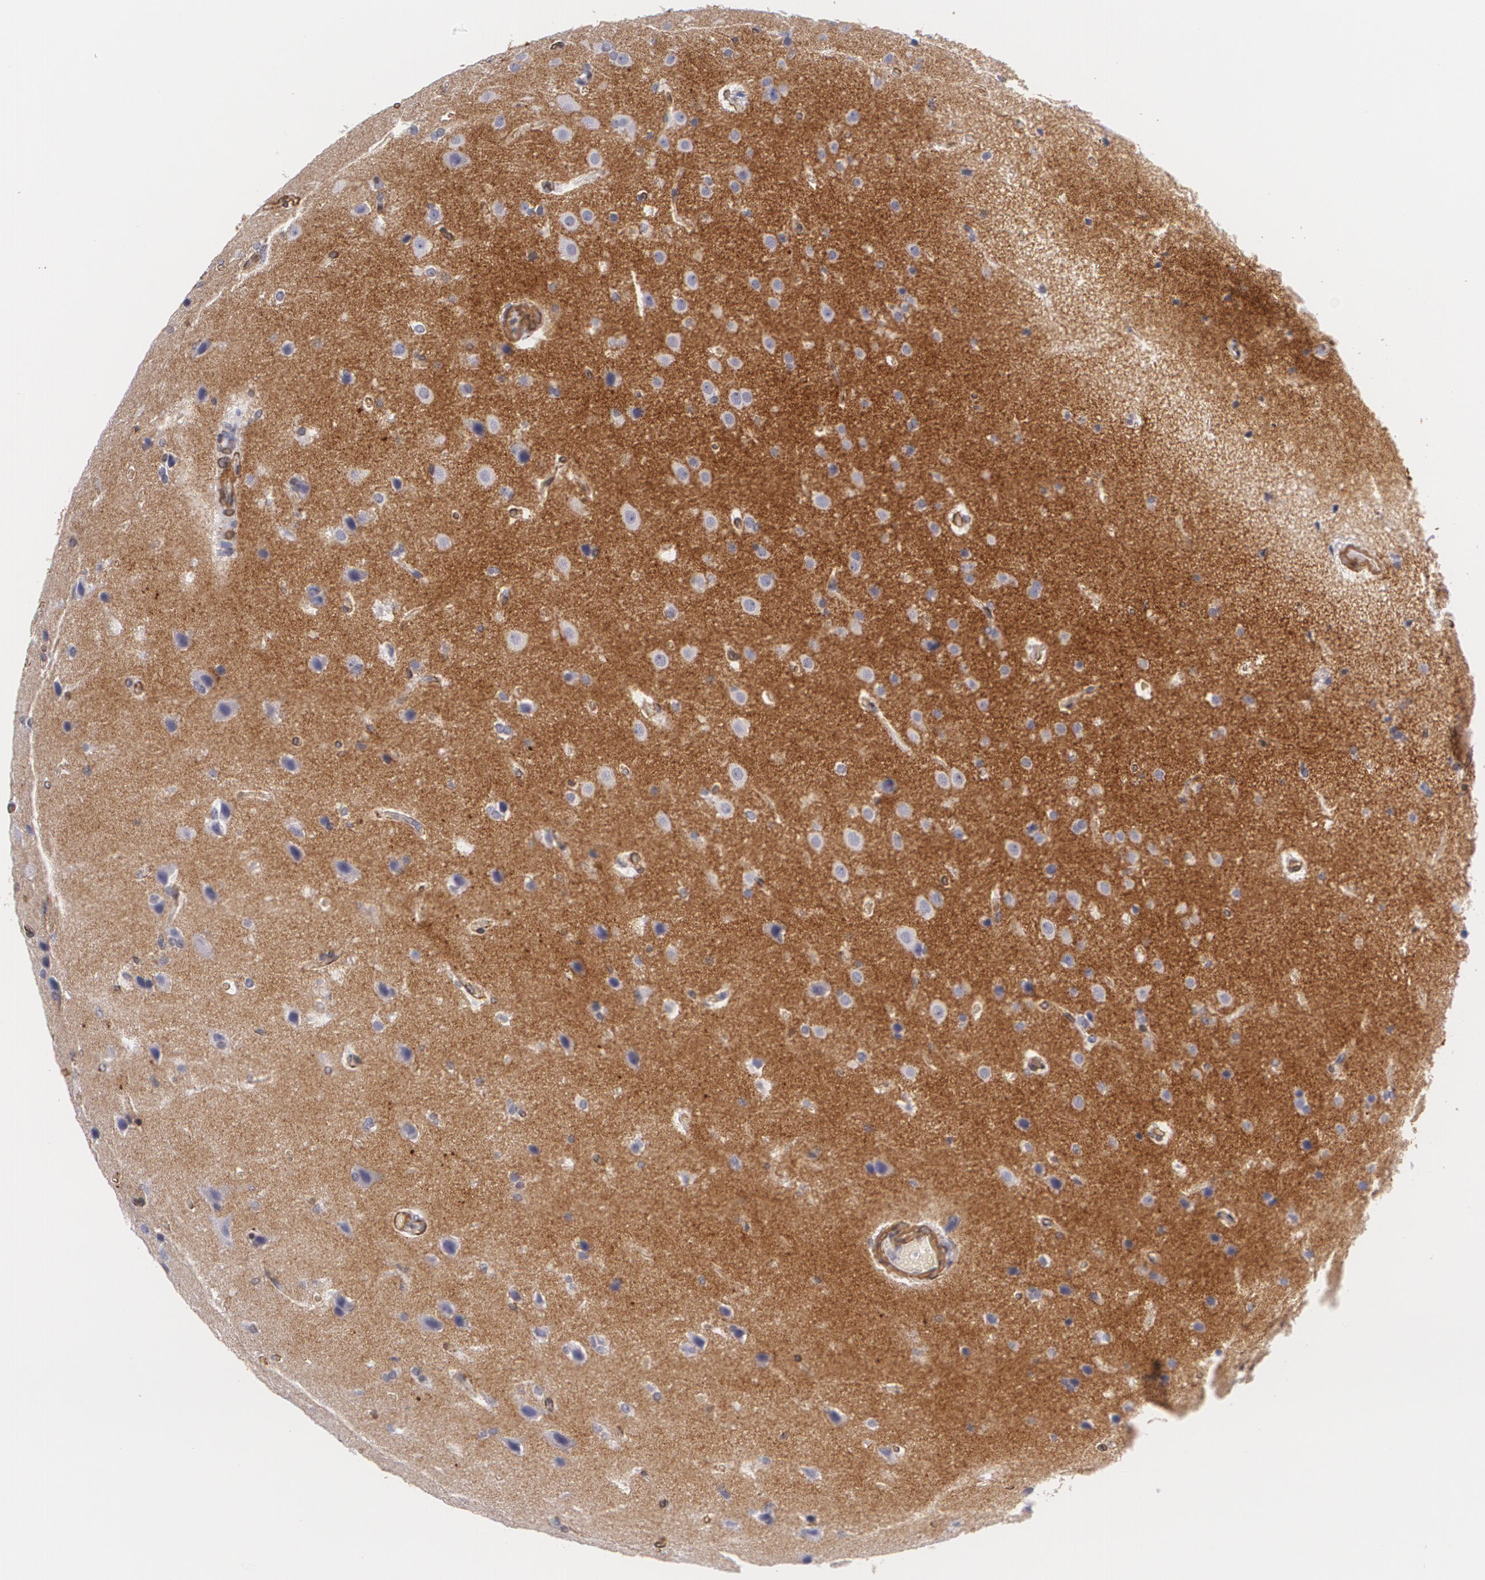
{"staining": {"intensity": "negative", "quantity": "none", "location": "none"}, "tissue": "glioma", "cell_type": "Tumor cells", "image_type": "cancer", "snomed": [{"axis": "morphology", "description": "Glioma, malignant, Low grade"}, {"axis": "topography", "description": "Cerebral cortex"}], "caption": "This is an IHC histopathology image of low-grade glioma (malignant). There is no expression in tumor cells.", "gene": "VAMP1", "patient": {"sex": "female", "age": 47}}